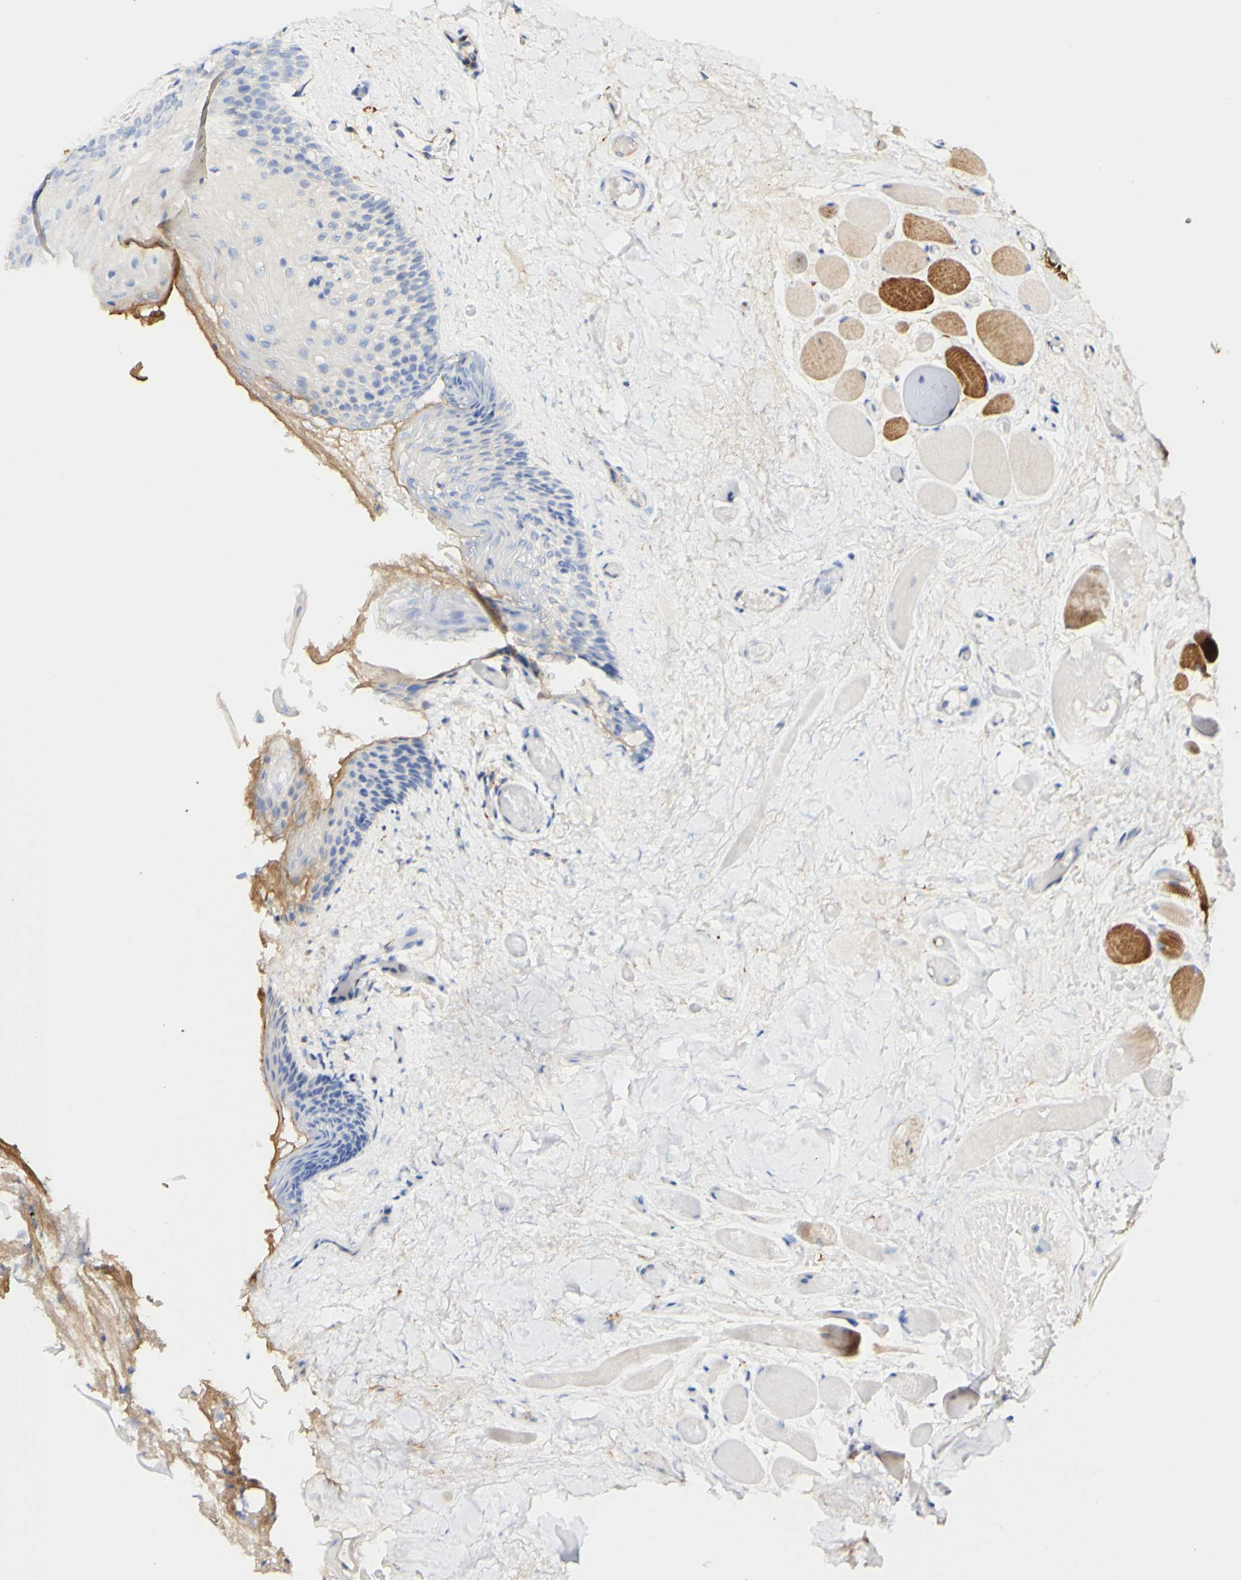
{"staining": {"intensity": "weak", "quantity": "<25%", "location": "cytoplasmic/membranous"}, "tissue": "oral mucosa", "cell_type": "Squamous epithelial cells", "image_type": "normal", "snomed": [{"axis": "morphology", "description": "Normal tissue, NOS"}, {"axis": "morphology", "description": "Squamous cell carcinoma, NOS"}, {"axis": "topography", "description": "Skeletal muscle"}, {"axis": "topography", "description": "Adipose tissue"}, {"axis": "topography", "description": "Vascular tissue"}, {"axis": "topography", "description": "Oral tissue"}, {"axis": "topography", "description": "Peripheral nerve tissue"}, {"axis": "topography", "description": "Head-Neck"}], "caption": "Immunohistochemical staining of normal oral mucosa demonstrates no significant staining in squamous epithelial cells. (DAB (3,3'-diaminobenzidine) IHC, high magnification).", "gene": "FCGRT", "patient": {"sex": "male", "age": 71}}